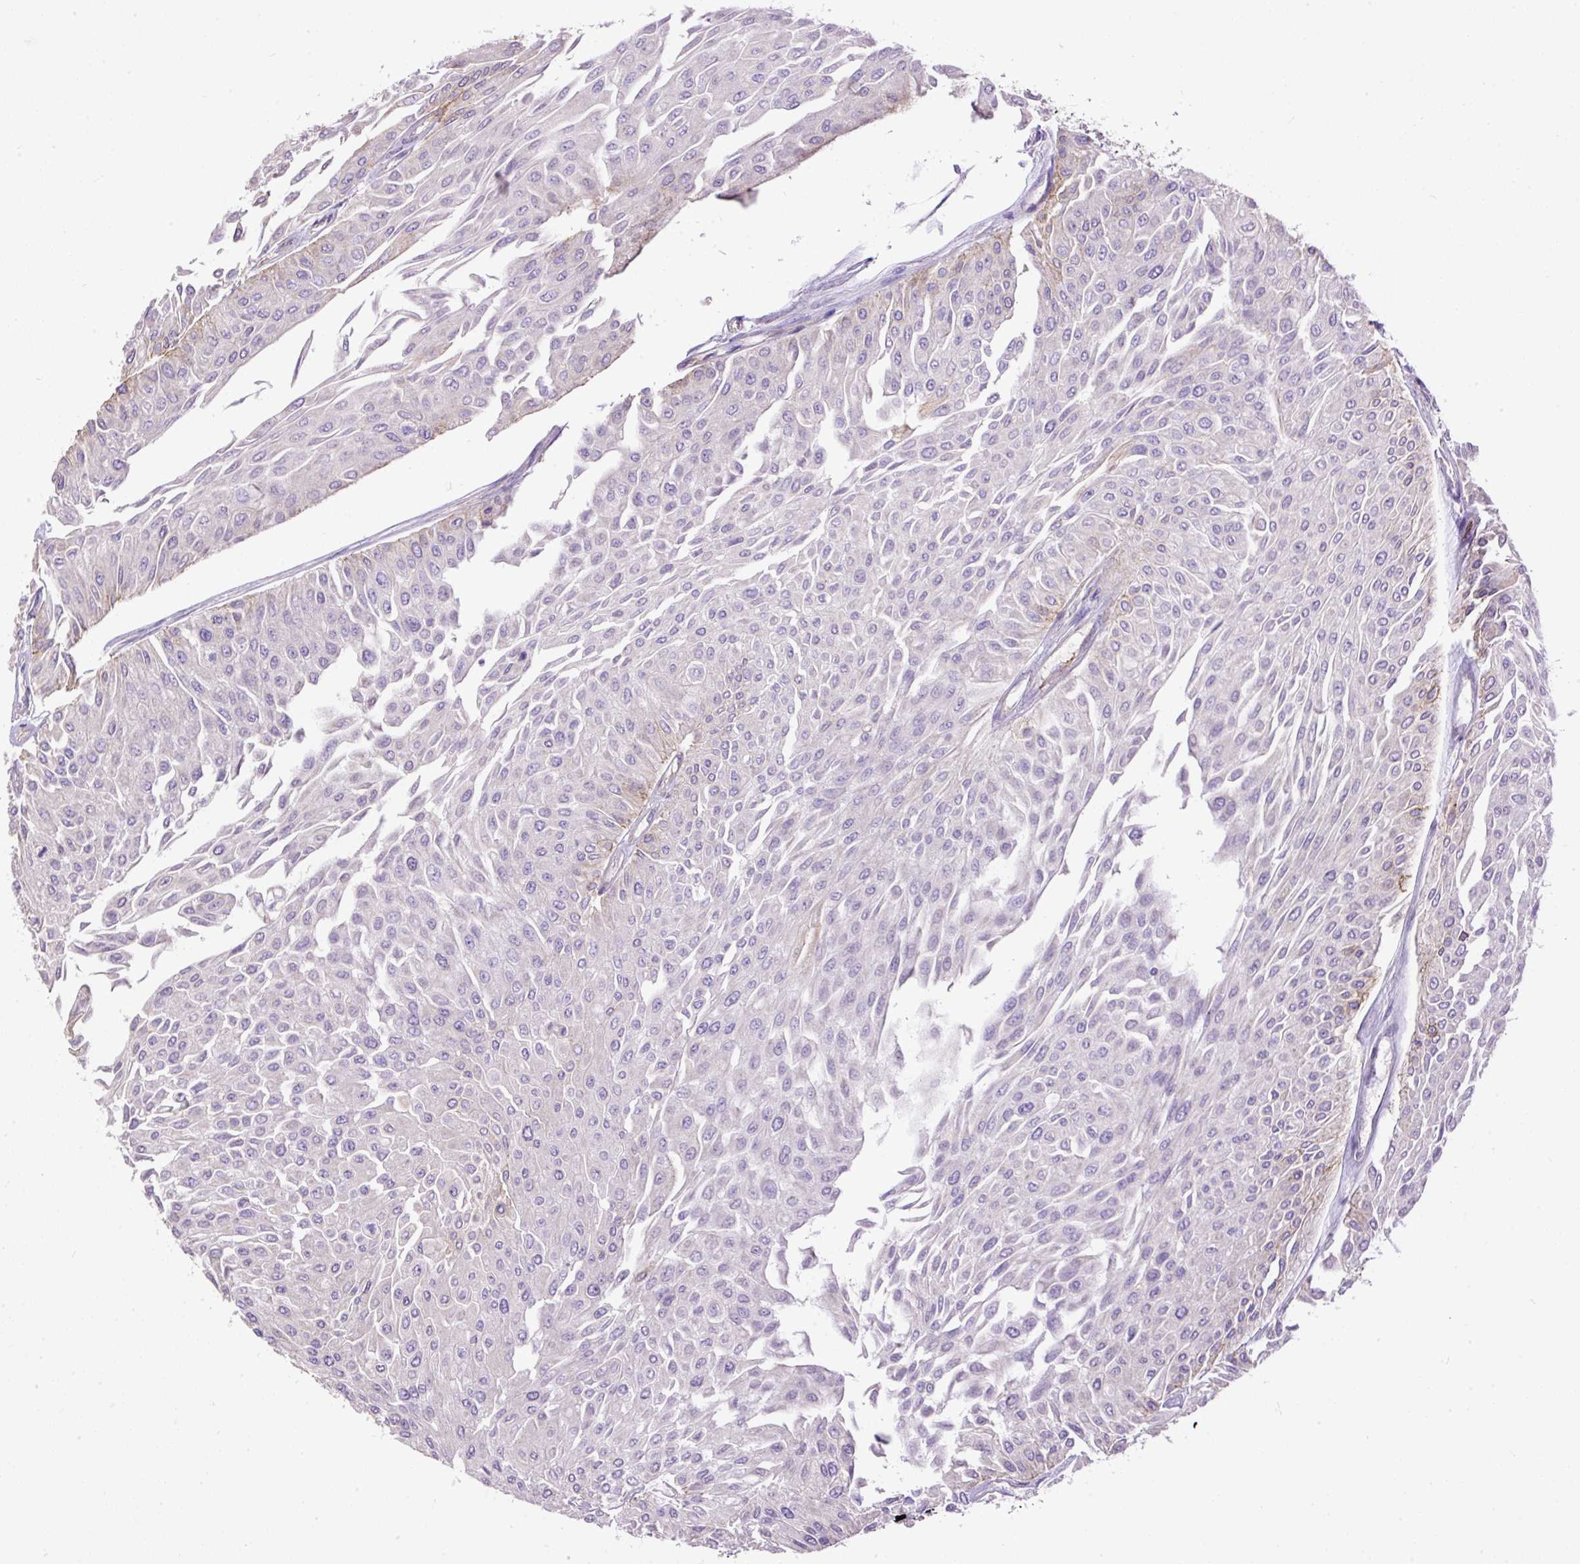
{"staining": {"intensity": "negative", "quantity": "none", "location": "none"}, "tissue": "urothelial cancer", "cell_type": "Tumor cells", "image_type": "cancer", "snomed": [{"axis": "morphology", "description": "Urothelial carcinoma, Low grade"}, {"axis": "topography", "description": "Urinary bladder"}], "caption": "Immunohistochemical staining of human urothelial cancer exhibits no significant positivity in tumor cells. (DAB (3,3'-diaminobenzidine) immunohistochemistry visualized using brightfield microscopy, high magnification).", "gene": "MAGEB16", "patient": {"sex": "male", "age": 67}}